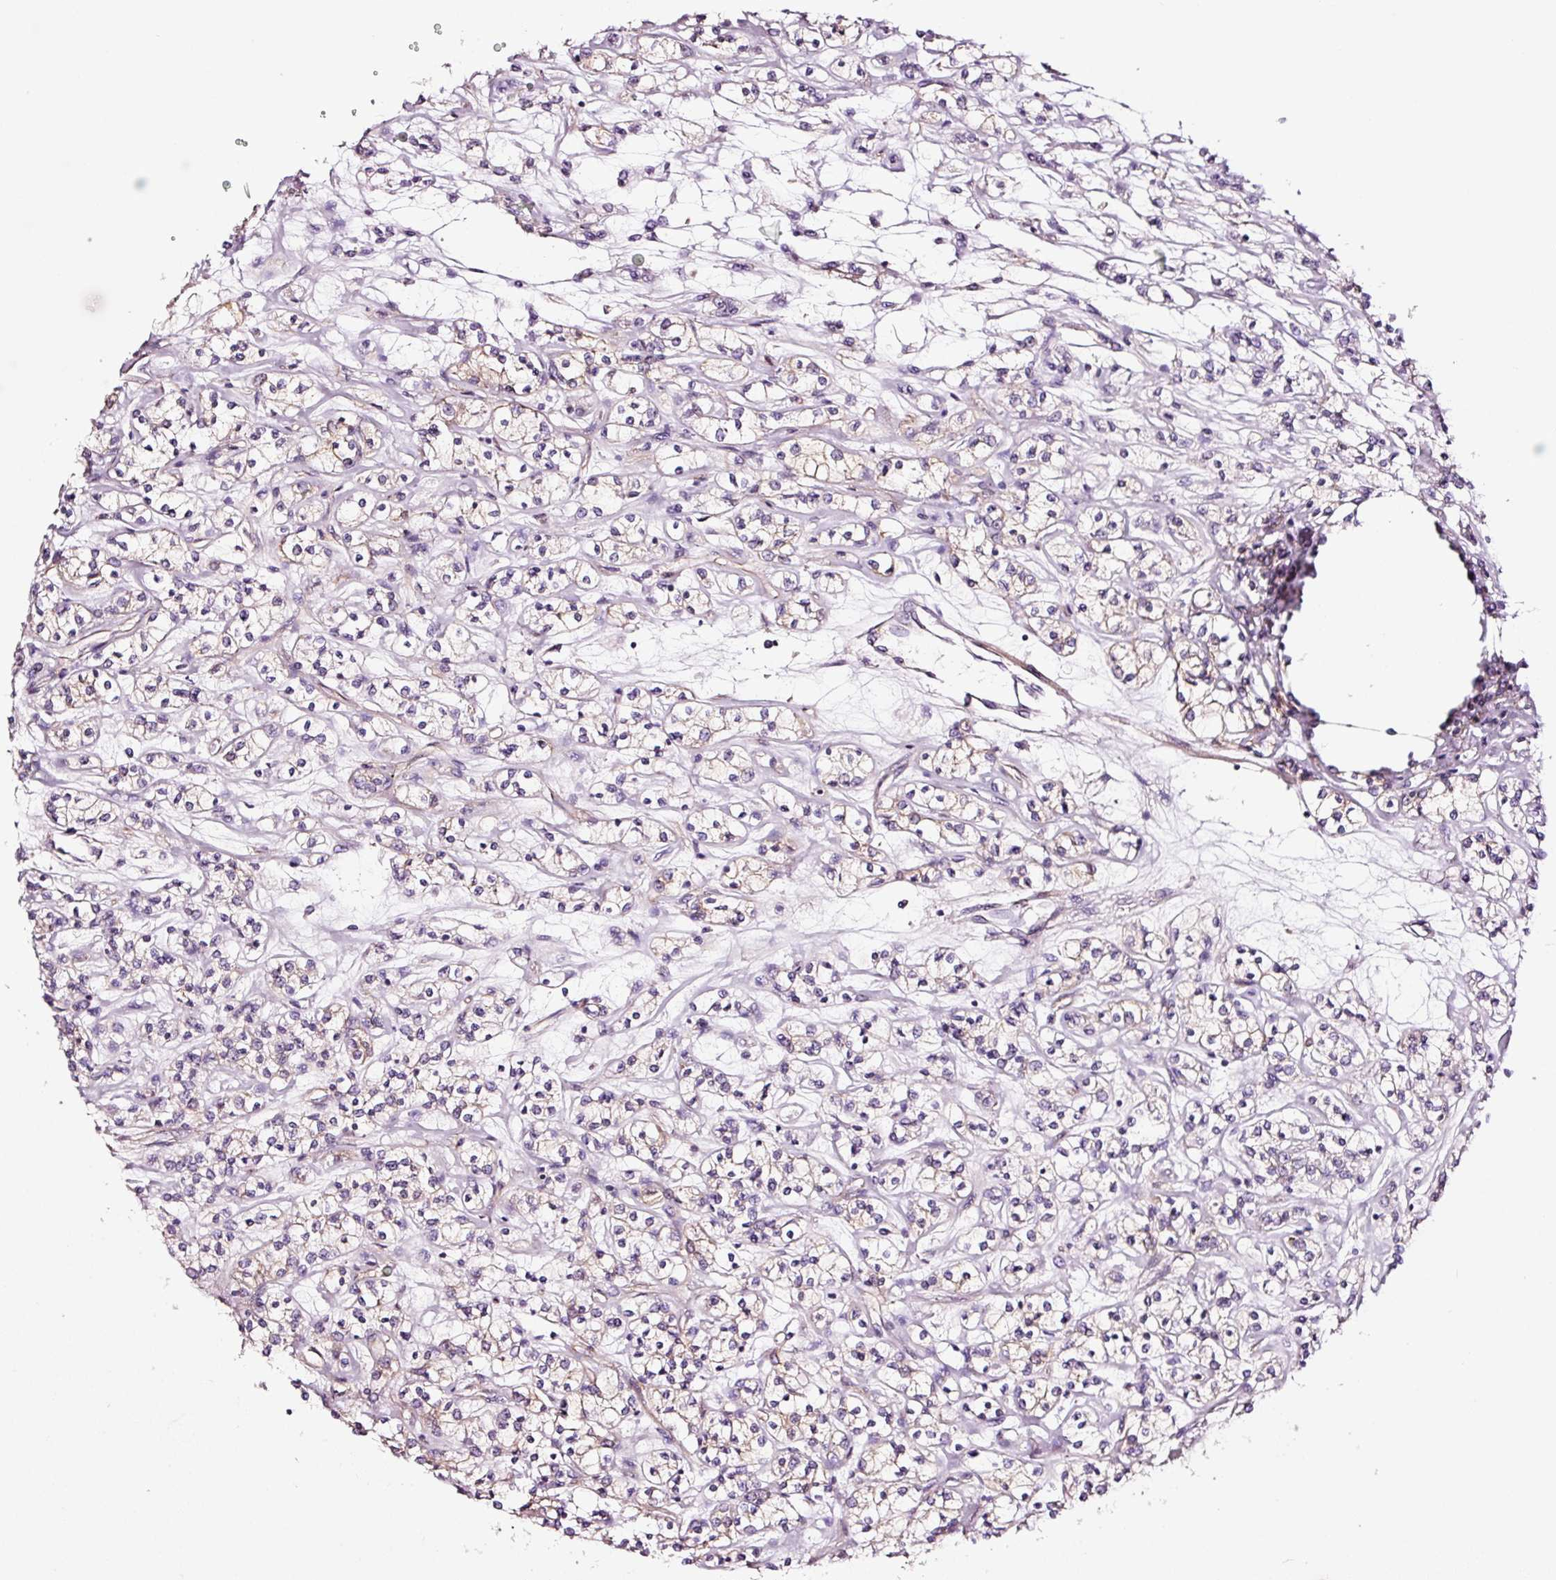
{"staining": {"intensity": "negative", "quantity": "none", "location": "none"}, "tissue": "renal cancer", "cell_type": "Tumor cells", "image_type": "cancer", "snomed": [{"axis": "morphology", "description": "Adenocarcinoma, NOS"}, {"axis": "topography", "description": "Kidney"}], "caption": "Protein analysis of renal cancer (adenocarcinoma) shows no significant positivity in tumor cells.", "gene": "ADD3", "patient": {"sex": "female", "age": 59}}